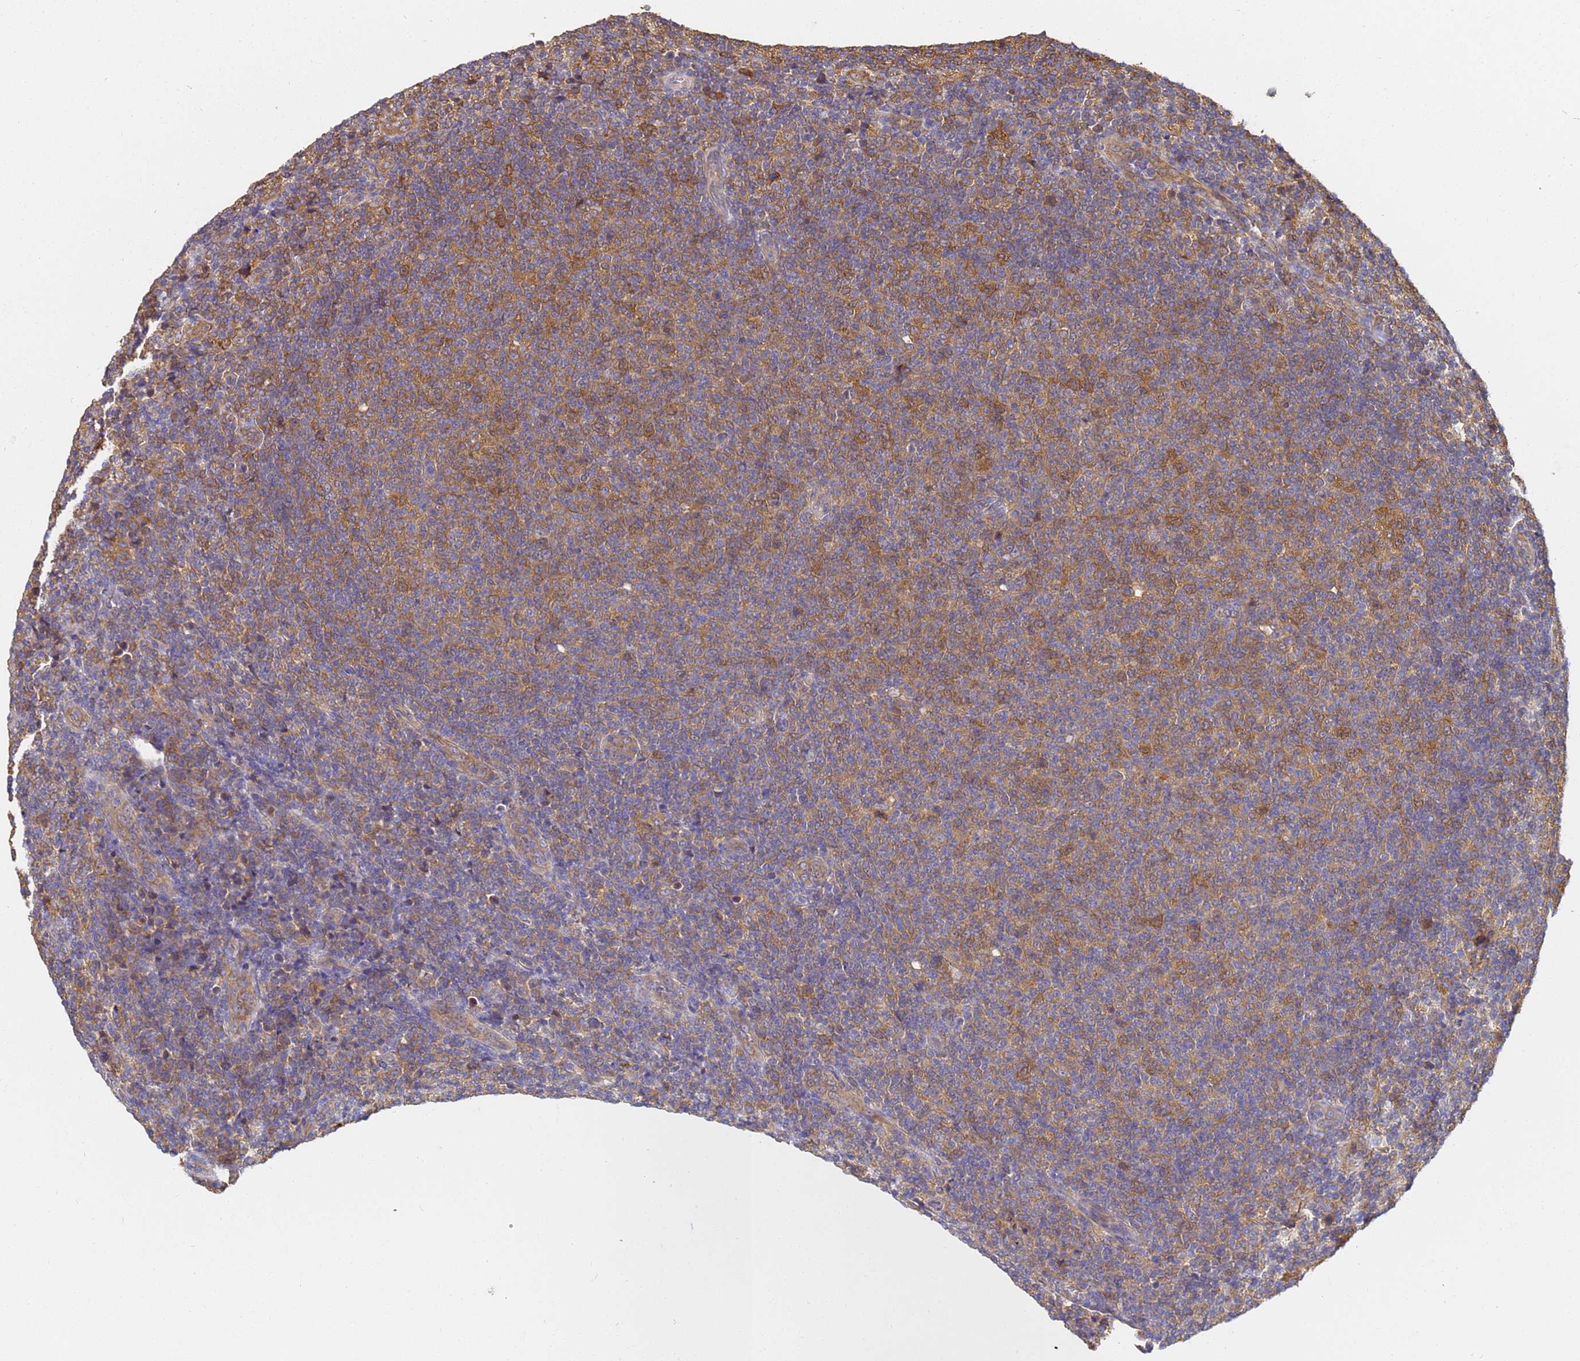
{"staining": {"intensity": "moderate", "quantity": "25%-75%", "location": "cytoplasmic/membranous"}, "tissue": "lymphoma", "cell_type": "Tumor cells", "image_type": "cancer", "snomed": [{"axis": "morphology", "description": "Malignant lymphoma, non-Hodgkin's type, Low grade"}, {"axis": "topography", "description": "Lymph node"}], "caption": "A brown stain highlights moderate cytoplasmic/membranous staining of a protein in lymphoma tumor cells.", "gene": "NME1-NME2", "patient": {"sex": "male", "age": 66}}